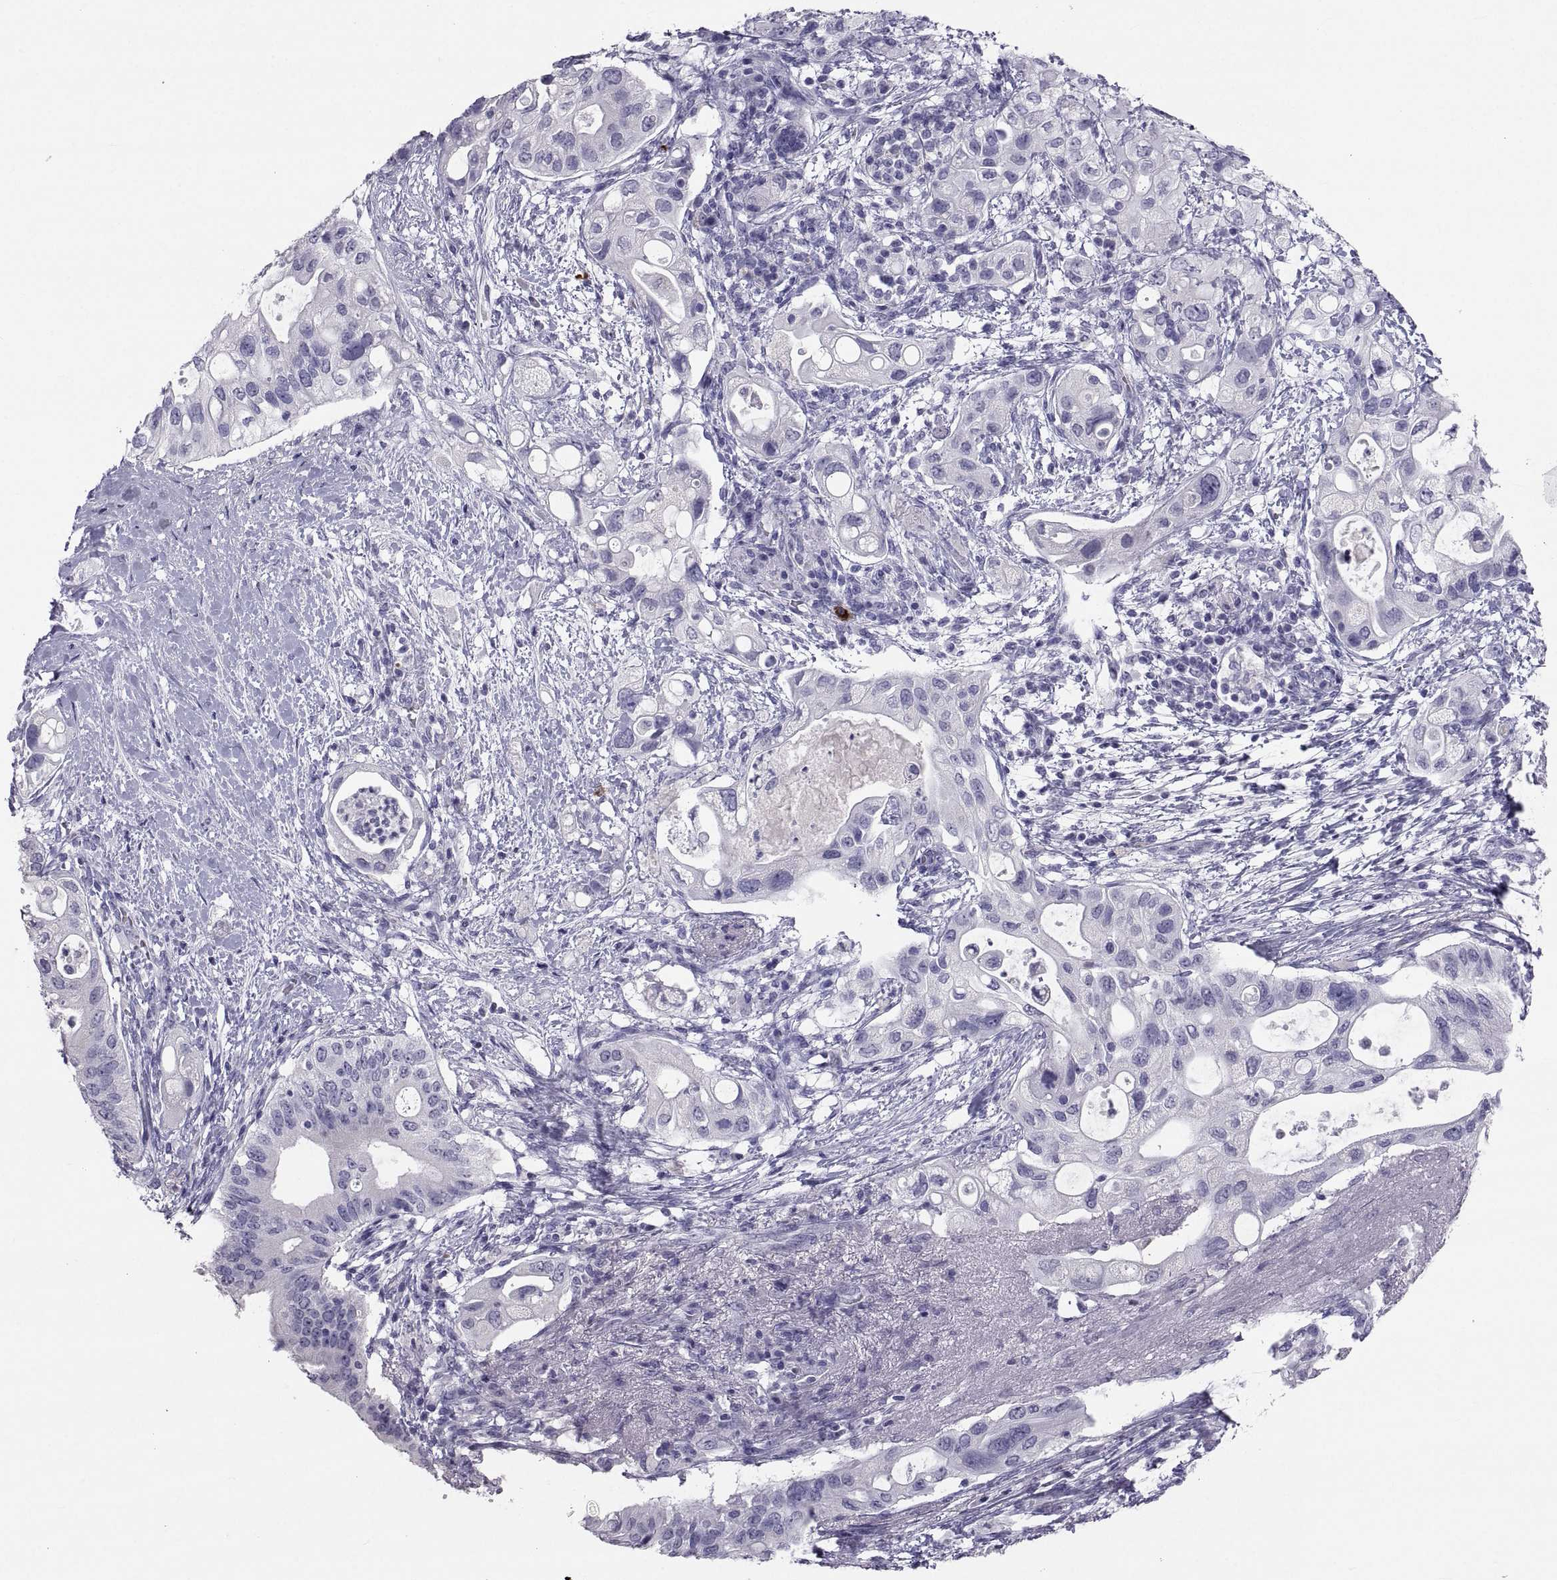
{"staining": {"intensity": "negative", "quantity": "none", "location": "none"}, "tissue": "pancreatic cancer", "cell_type": "Tumor cells", "image_type": "cancer", "snomed": [{"axis": "morphology", "description": "Adenocarcinoma, NOS"}, {"axis": "topography", "description": "Pancreas"}], "caption": "DAB immunohistochemical staining of pancreatic cancer (adenocarcinoma) displays no significant positivity in tumor cells.", "gene": "IGSF1", "patient": {"sex": "female", "age": 72}}